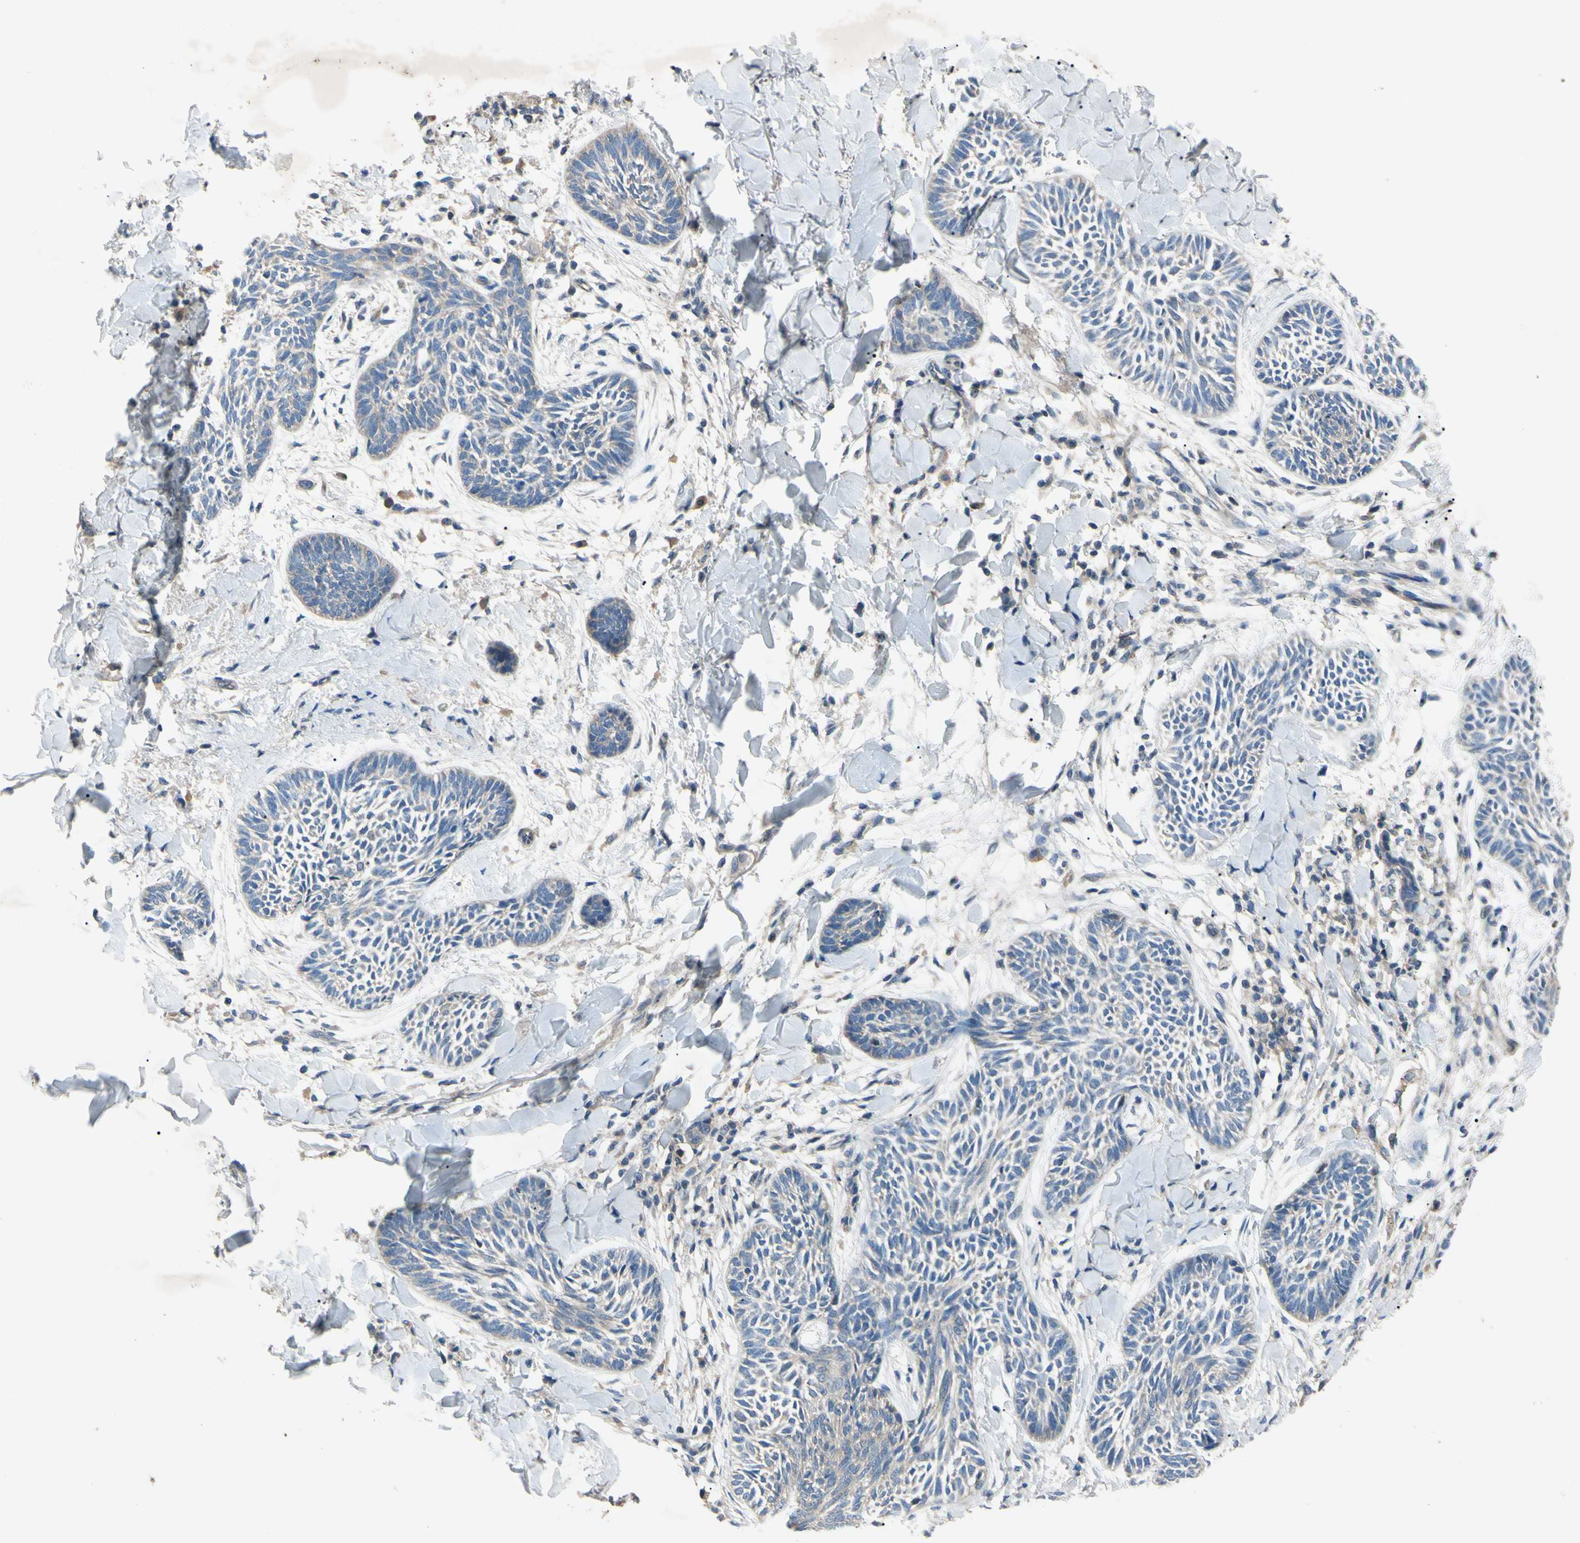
{"staining": {"intensity": "weak", "quantity": "<25%", "location": "cytoplasmic/membranous"}, "tissue": "skin cancer", "cell_type": "Tumor cells", "image_type": "cancer", "snomed": [{"axis": "morphology", "description": "Papilloma, NOS"}, {"axis": "morphology", "description": "Basal cell carcinoma"}, {"axis": "topography", "description": "Skin"}], "caption": "High power microscopy image of an immunohistochemistry image of skin basal cell carcinoma, revealing no significant staining in tumor cells. Nuclei are stained in blue.", "gene": "HILPDA", "patient": {"sex": "male", "age": 87}}